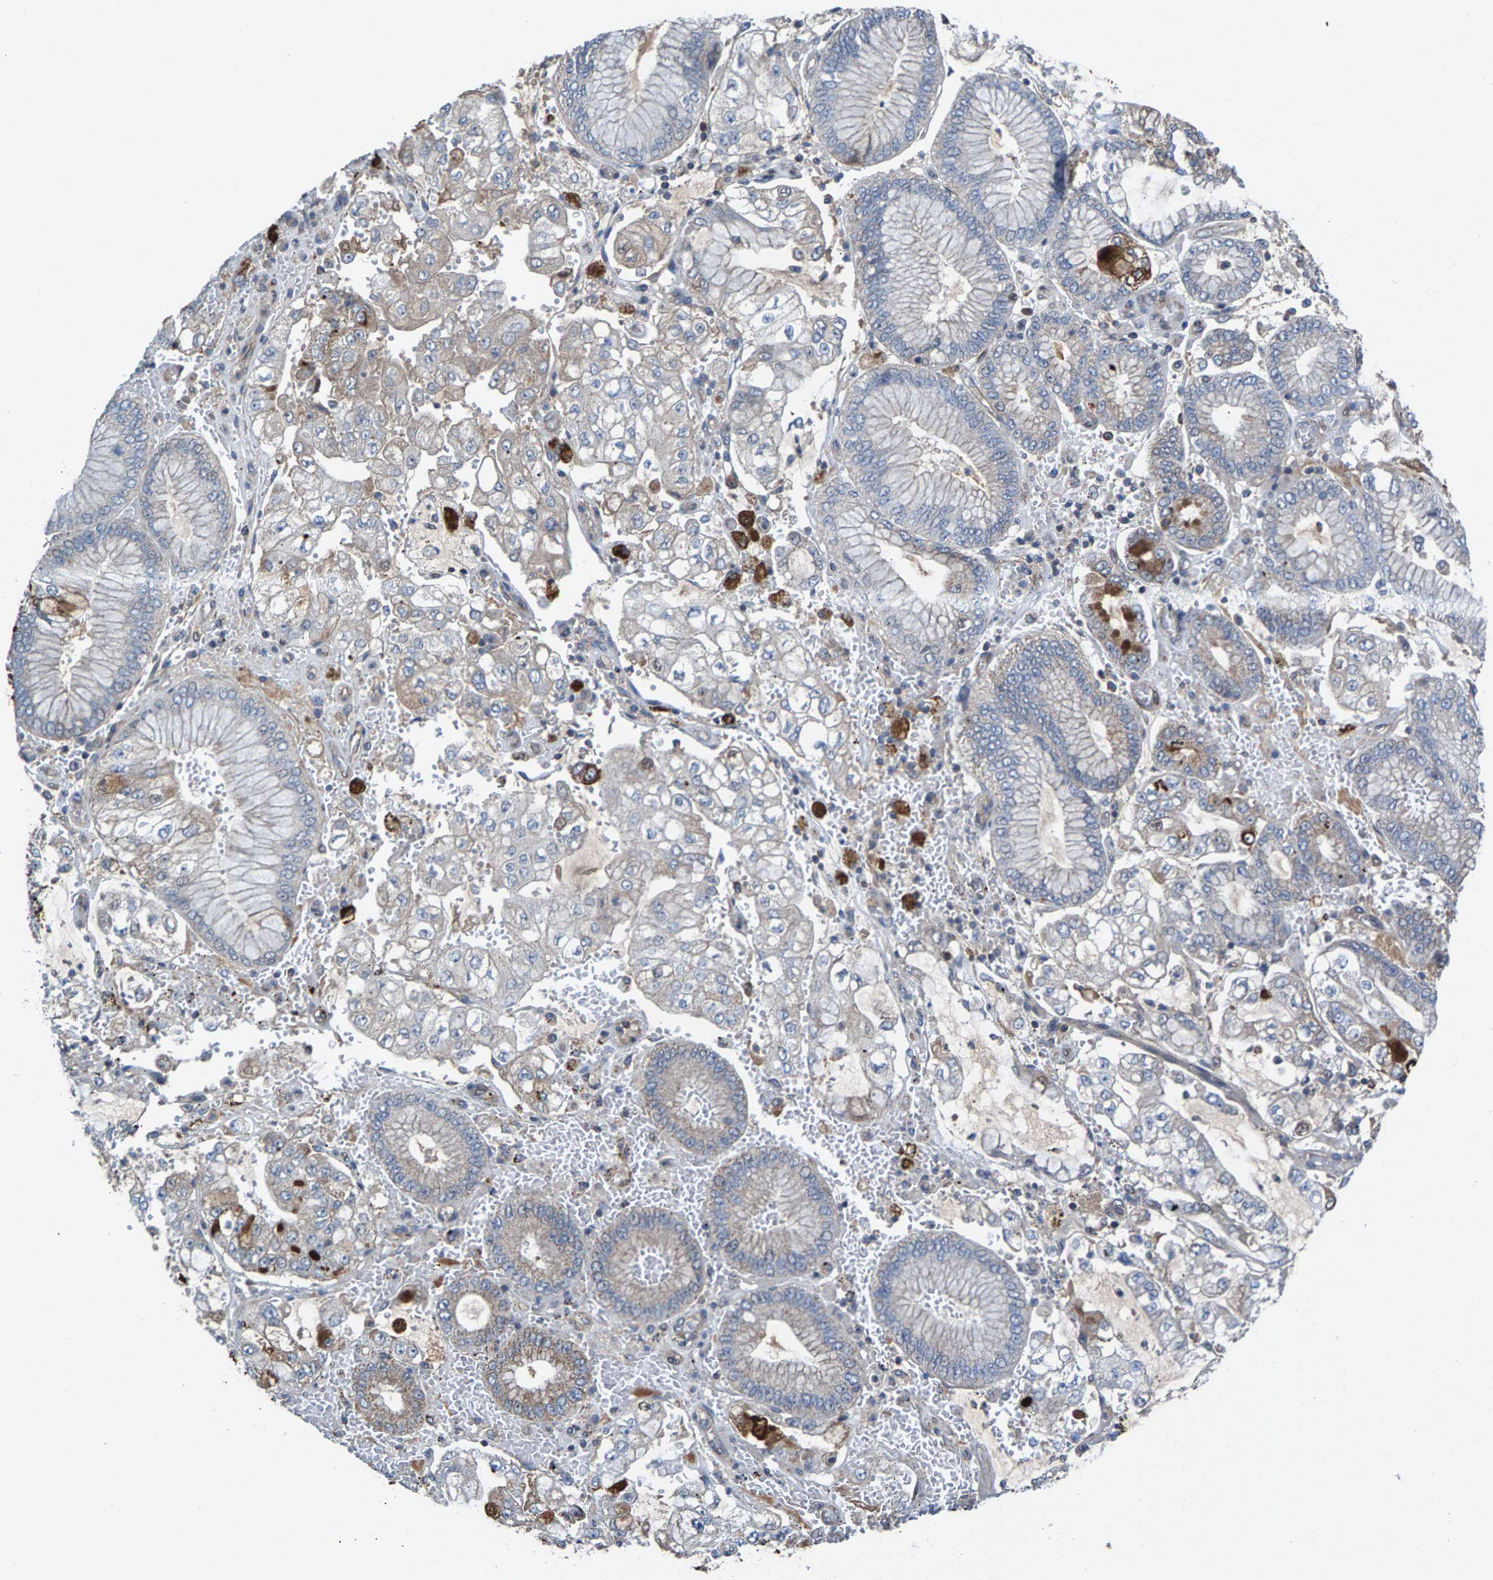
{"staining": {"intensity": "weak", "quantity": "<25%", "location": "cytoplasmic/membranous"}, "tissue": "stomach cancer", "cell_type": "Tumor cells", "image_type": "cancer", "snomed": [{"axis": "morphology", "description": "Adenocarcinoma, NOS"}, {"axis": "topography", "description": "Stomach"}], "caption": "The photomicrograph demonstrates no significant expression in tumor cells of stomach adenocarcinoma.", "gene": "MRM1", "patient": {"sex": "male", "age": 76}}